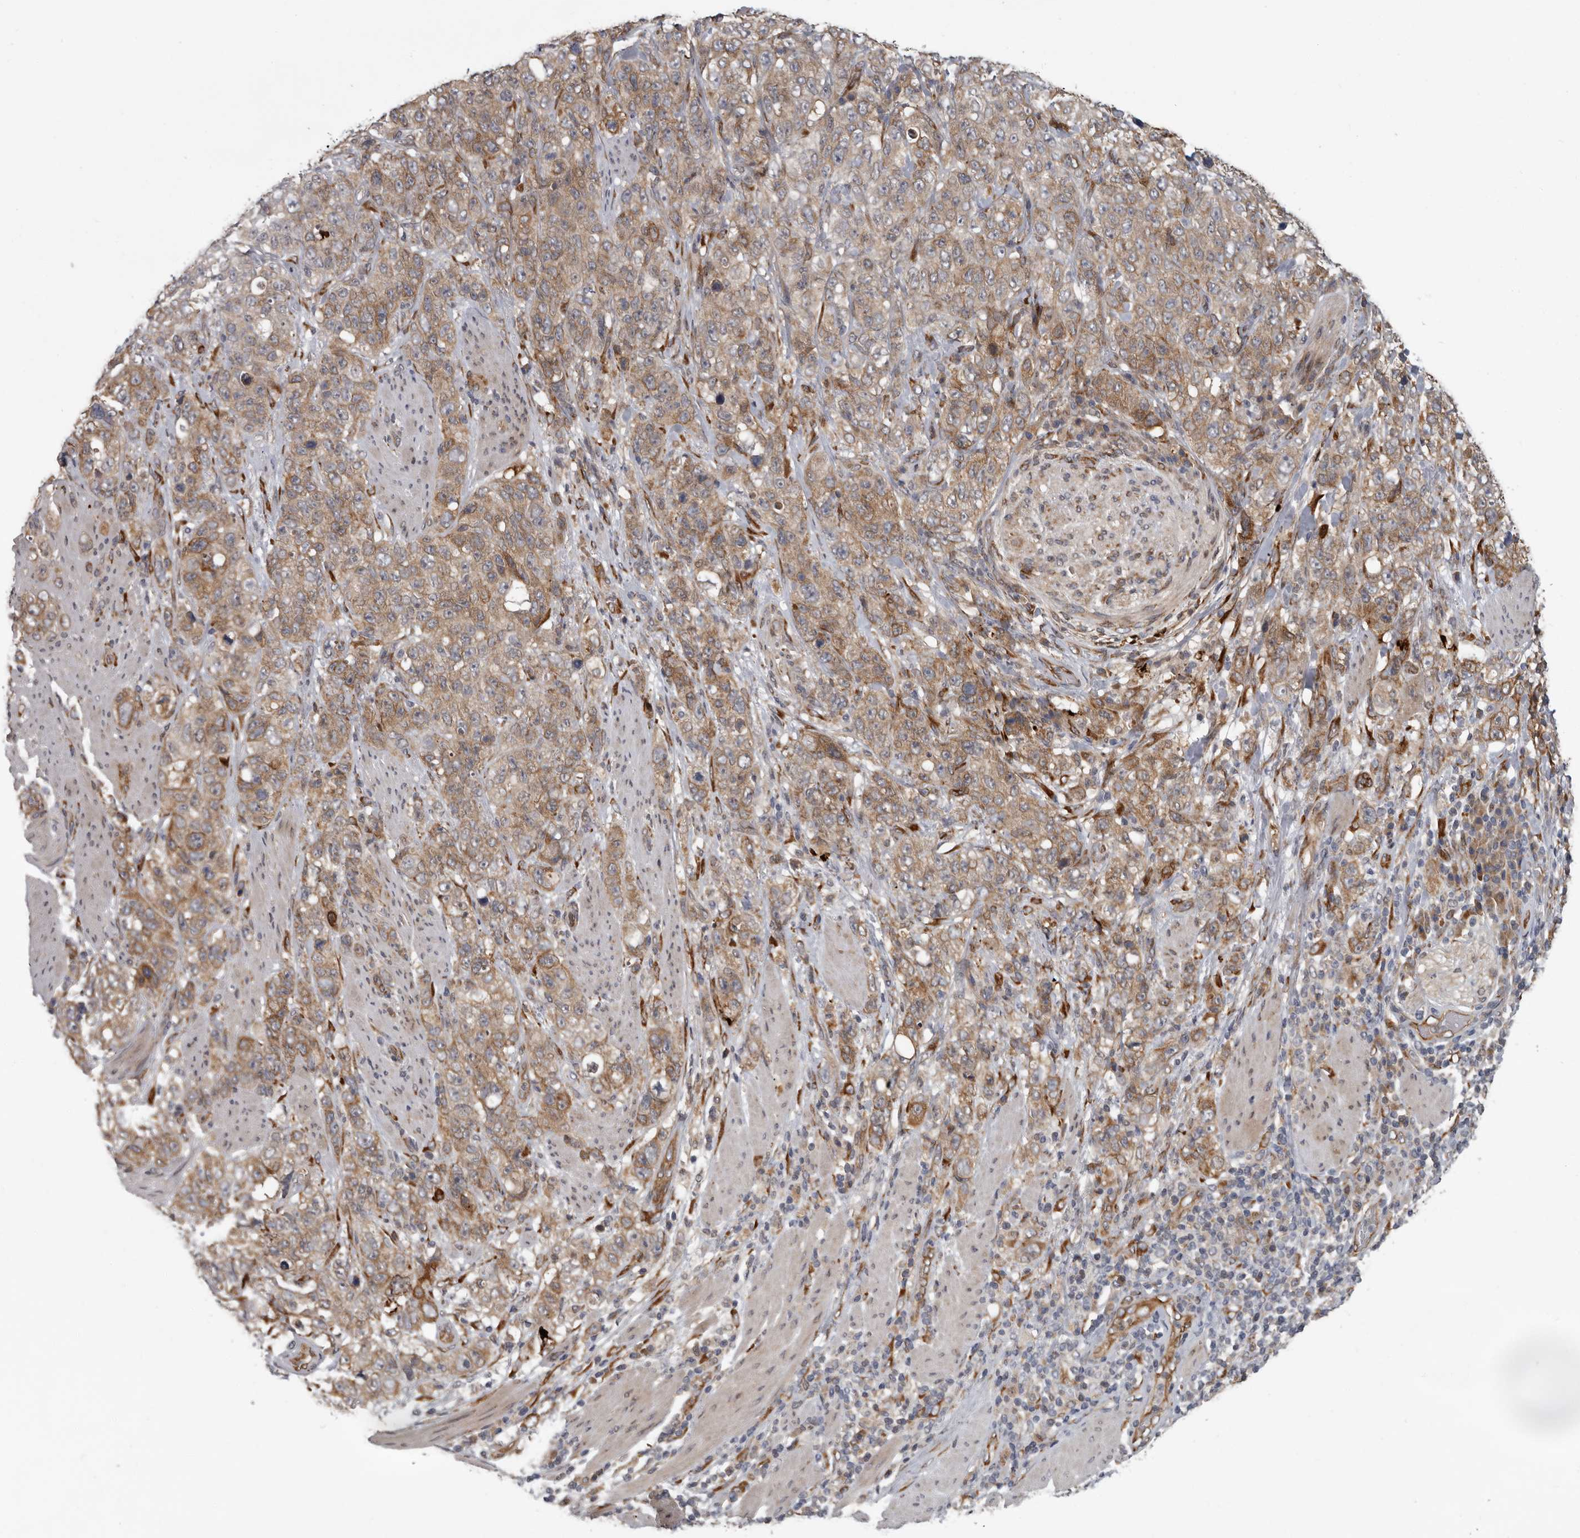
{"staining": {"intensity": "moderate", "quantity": ">75%", "location": "cytoplasmic/membranous"}, "tissue": "stomach cancer", "cell_type": "Tumor cells", "image_type": "cancer", "snomed": [{"axis": "morphology", "description": "Adenocarcinoma, NOS"}, {"axis": "topography", "description": "Stomach"}], "caption": "High-power microscopy captured an IHC histopathology image of stomach cancer, revealing moderate cytoplasmic/membranous staining in approximately >75% of tumor cells.", "gene": "MTF1", "patient": {"sex": "male", "age": 48}}